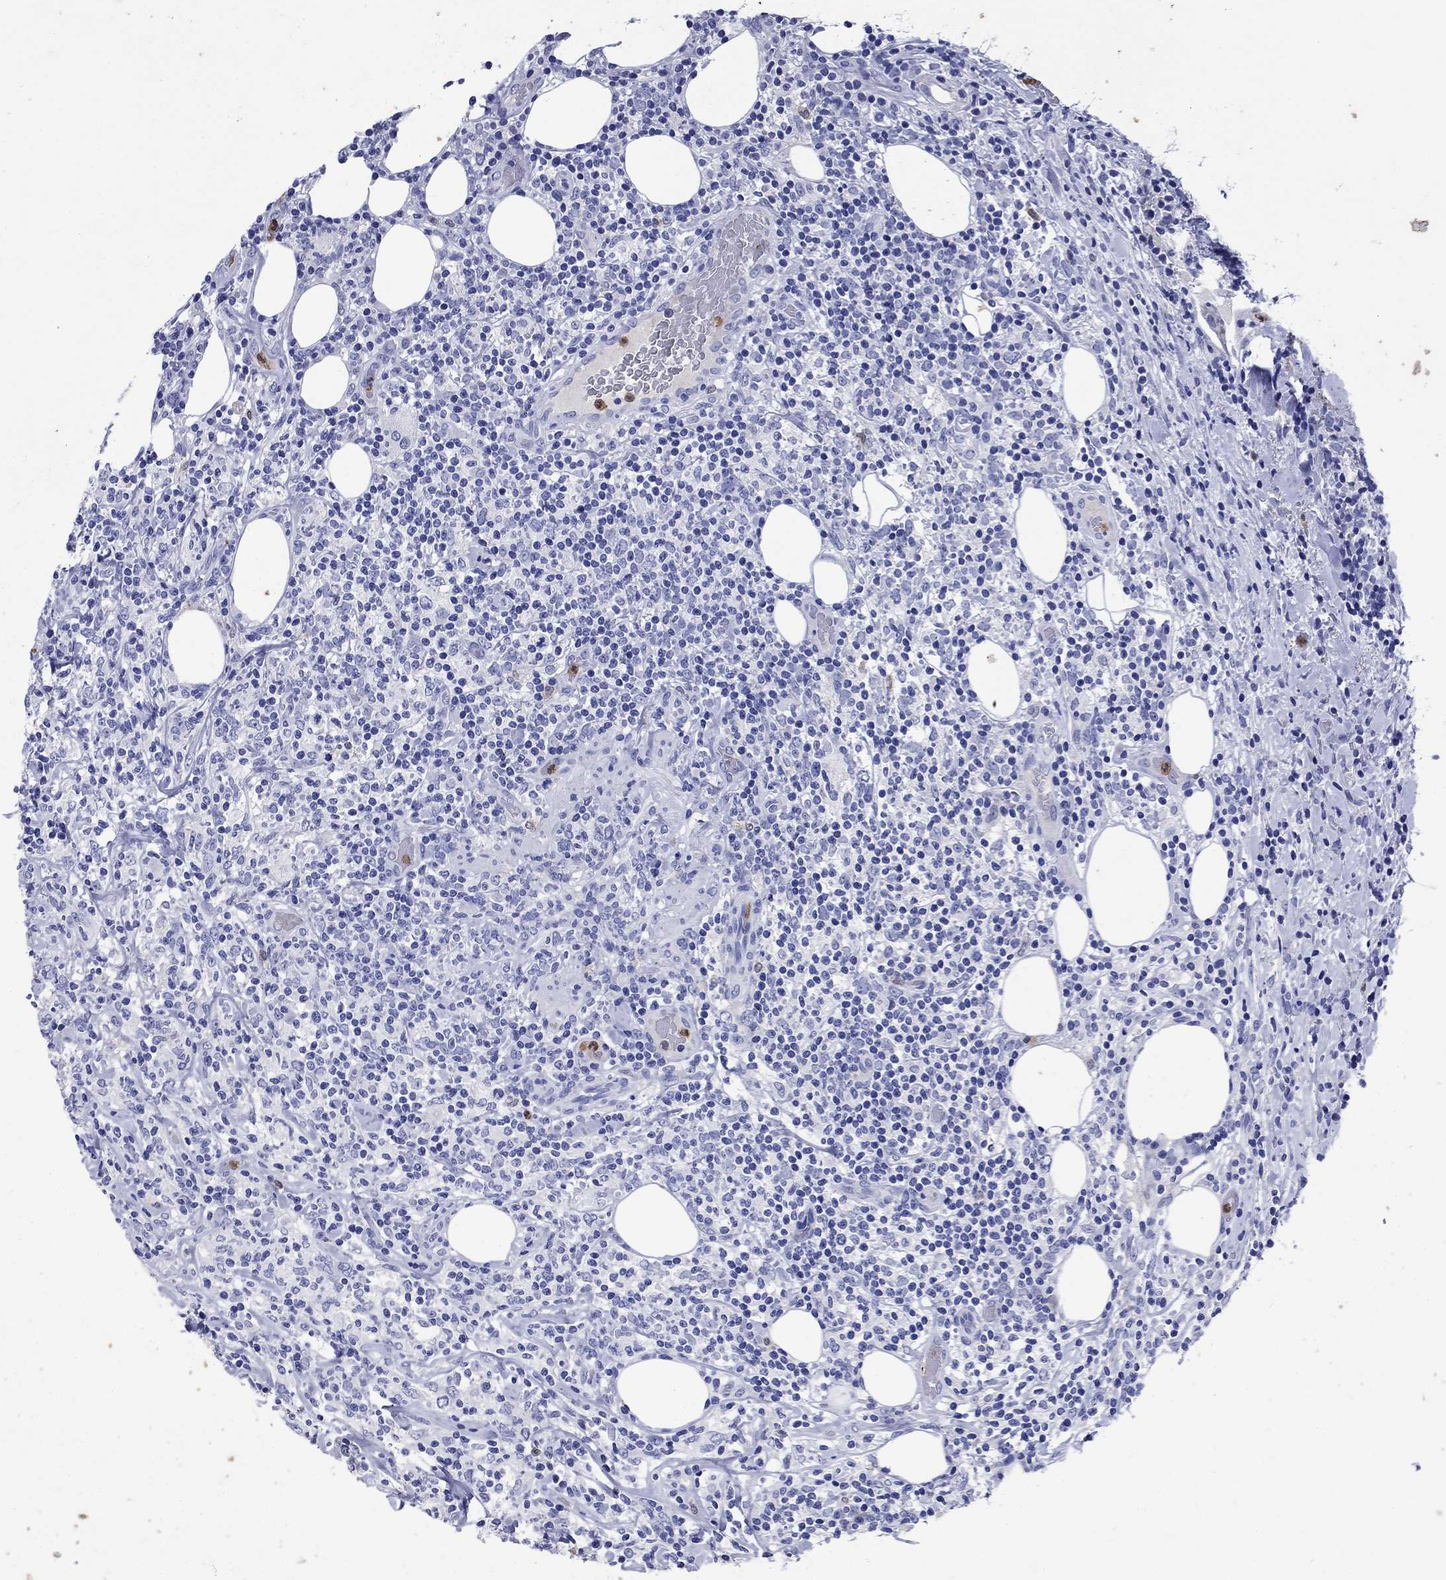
{"staining": {"intensity": "negative", "quantity": "none", "location": "none"}, "tissue": "lymphoma", "cell_type": "Tumor cells", "image_type": "cancer", "snomed": [{"axis": "morphology", "description": "Malignant lymphoma, non-Hodgkin's type, High grade"}, {"axis": "topography", "description": "Lymph node"}], "caption": "Lymphoma stained for a protein using immunohistochemistry (IHC) displays no staining tumor cells.", "gene": "TFR2", "patient": {"sex": "female", "age": 84}}